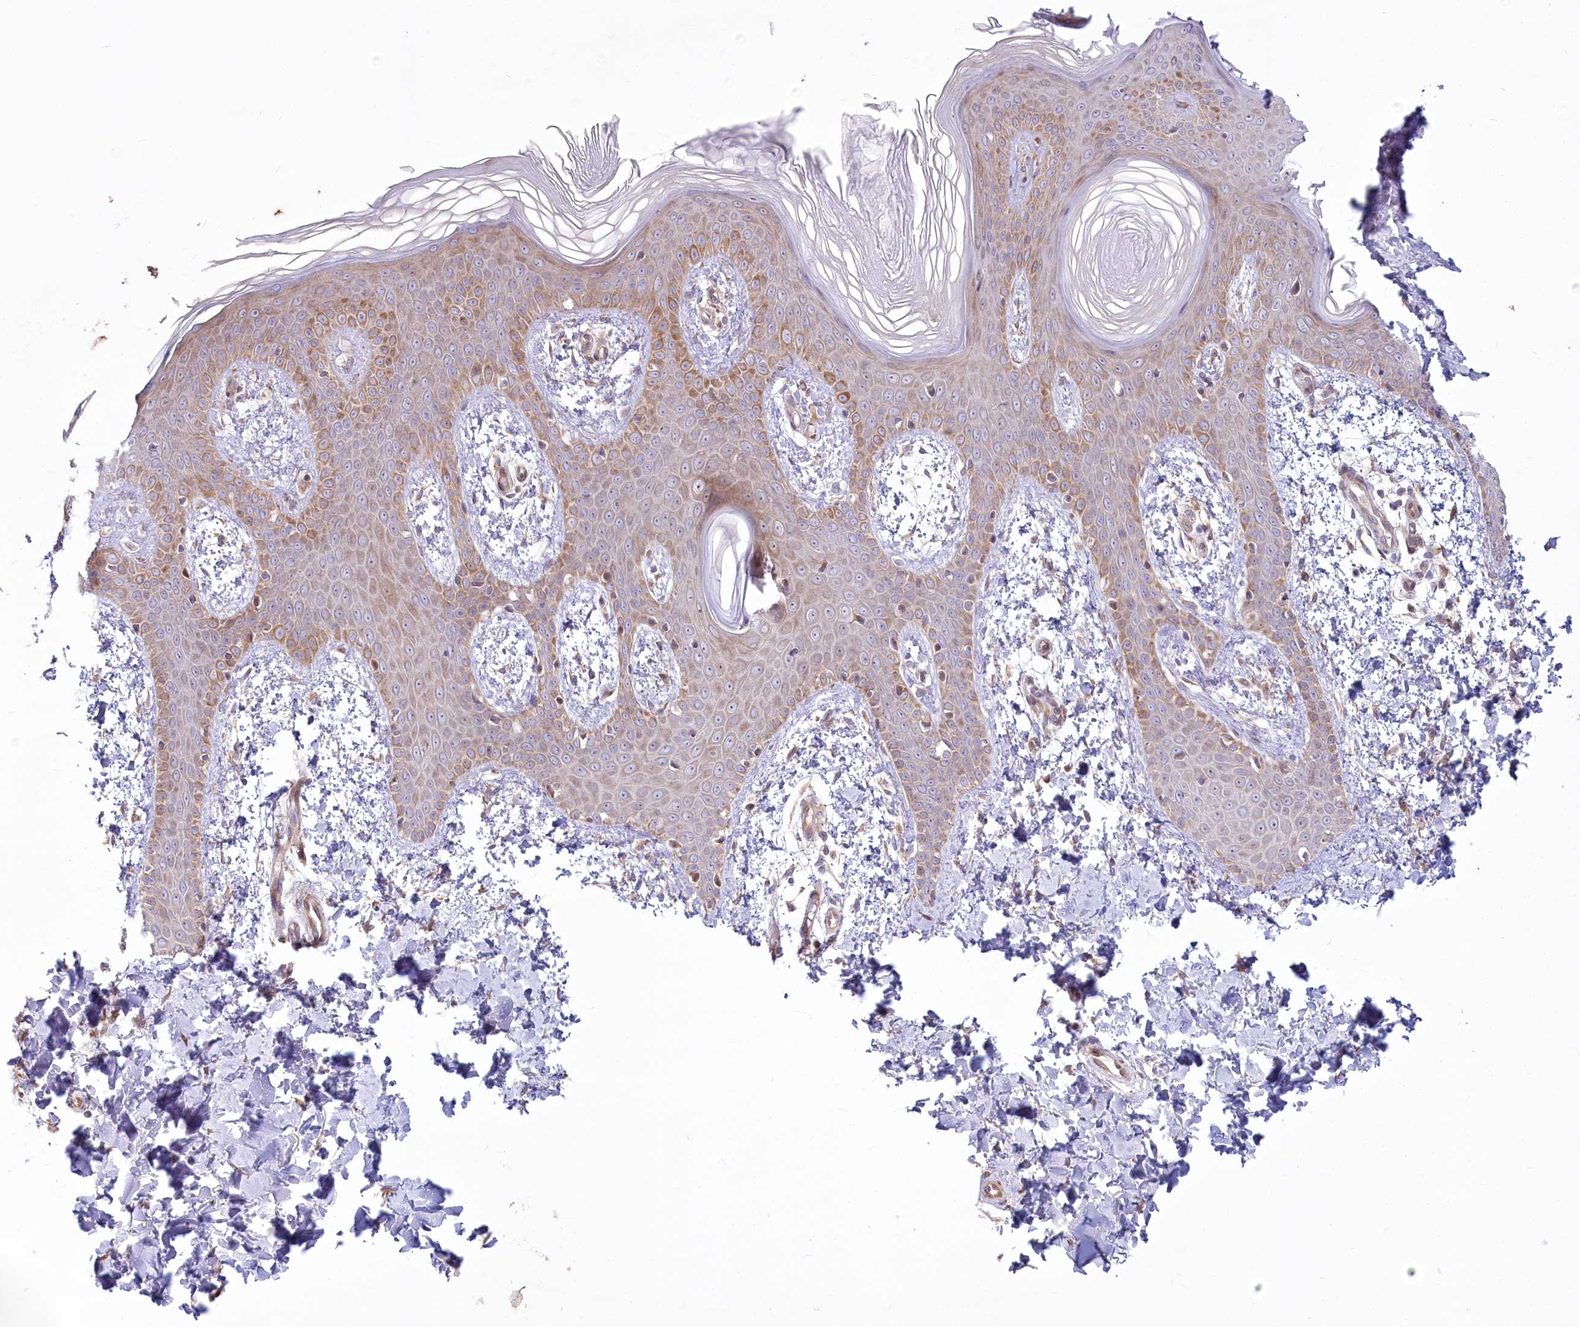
{"staining": {"intensity": "moderate", "quantity": ">75%", "location": "cytoplasmic/membranous"}, "tissue": "skin", "cell_type": "Fibroblasts", "image_type": "normal", "snomed": [{"axis": "morphology", "description": "Normal tissue, NOS"}, {"axis": "topography", "description": "Skin"}], "caption": "Fibroblasts display medium levels of moderate cytoplasmic/membranous positivity in about >75% of cells in benign skin.", "gene": "MTG1", "patient": {"sex": "male", "age": 36}}